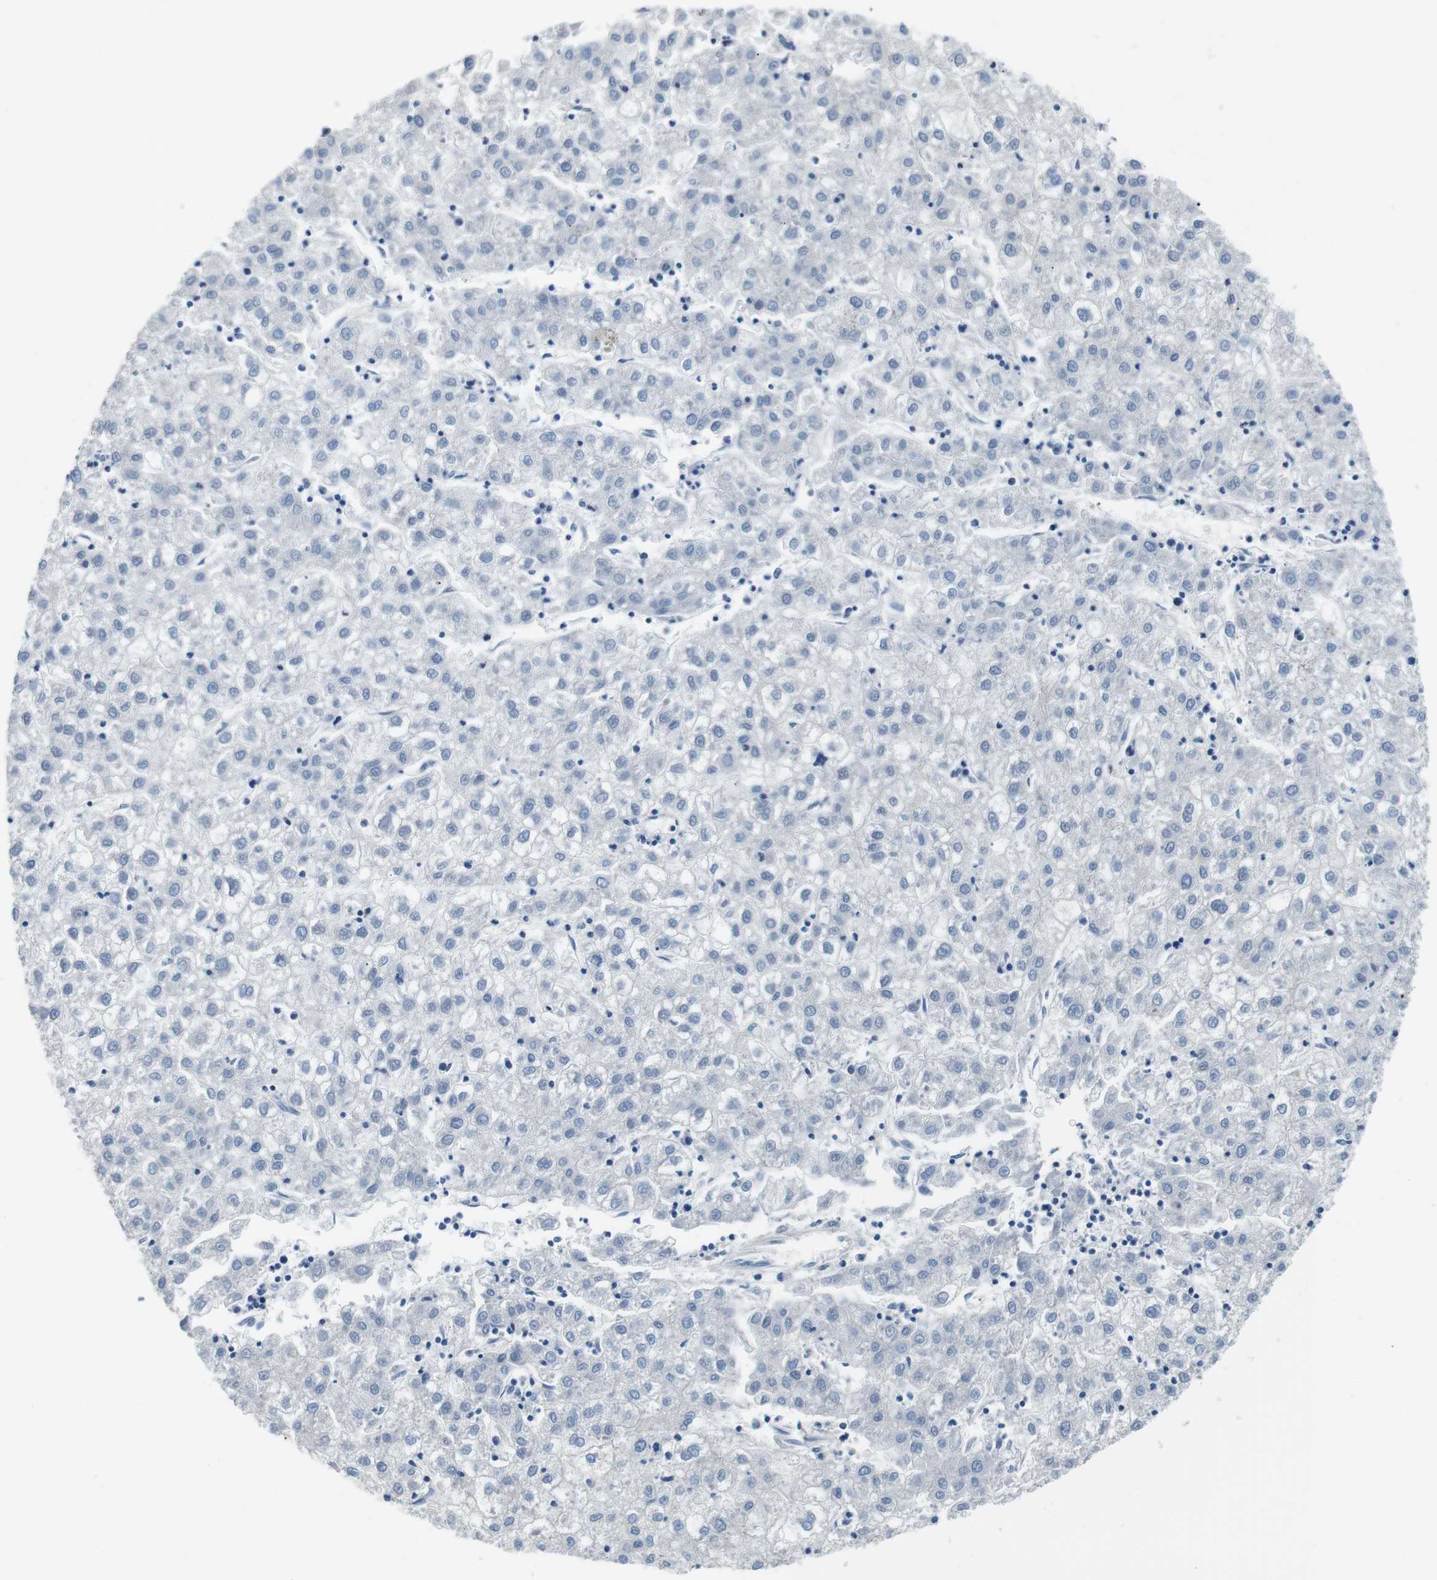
{"staining": {"intensity": "negative", "quantity": "none", "location": "none"}, "tissue": "liver cancer", "cell_type": "Tumor cells", "image_type": "cancer", "snomed": [{"axis": "morphology", "description": "Carcinoma, Hepatocellular, NOS"}, {"axis": "topography", "description": "Liver"}], "caption": "This is an immunohistochemistry (IHC) micrograph of human hepatocellular carcinoma (liver). There is no staining in tumor cells.", "gene": "WSCD1", "patient": {"sex": "male", "age": 72}}